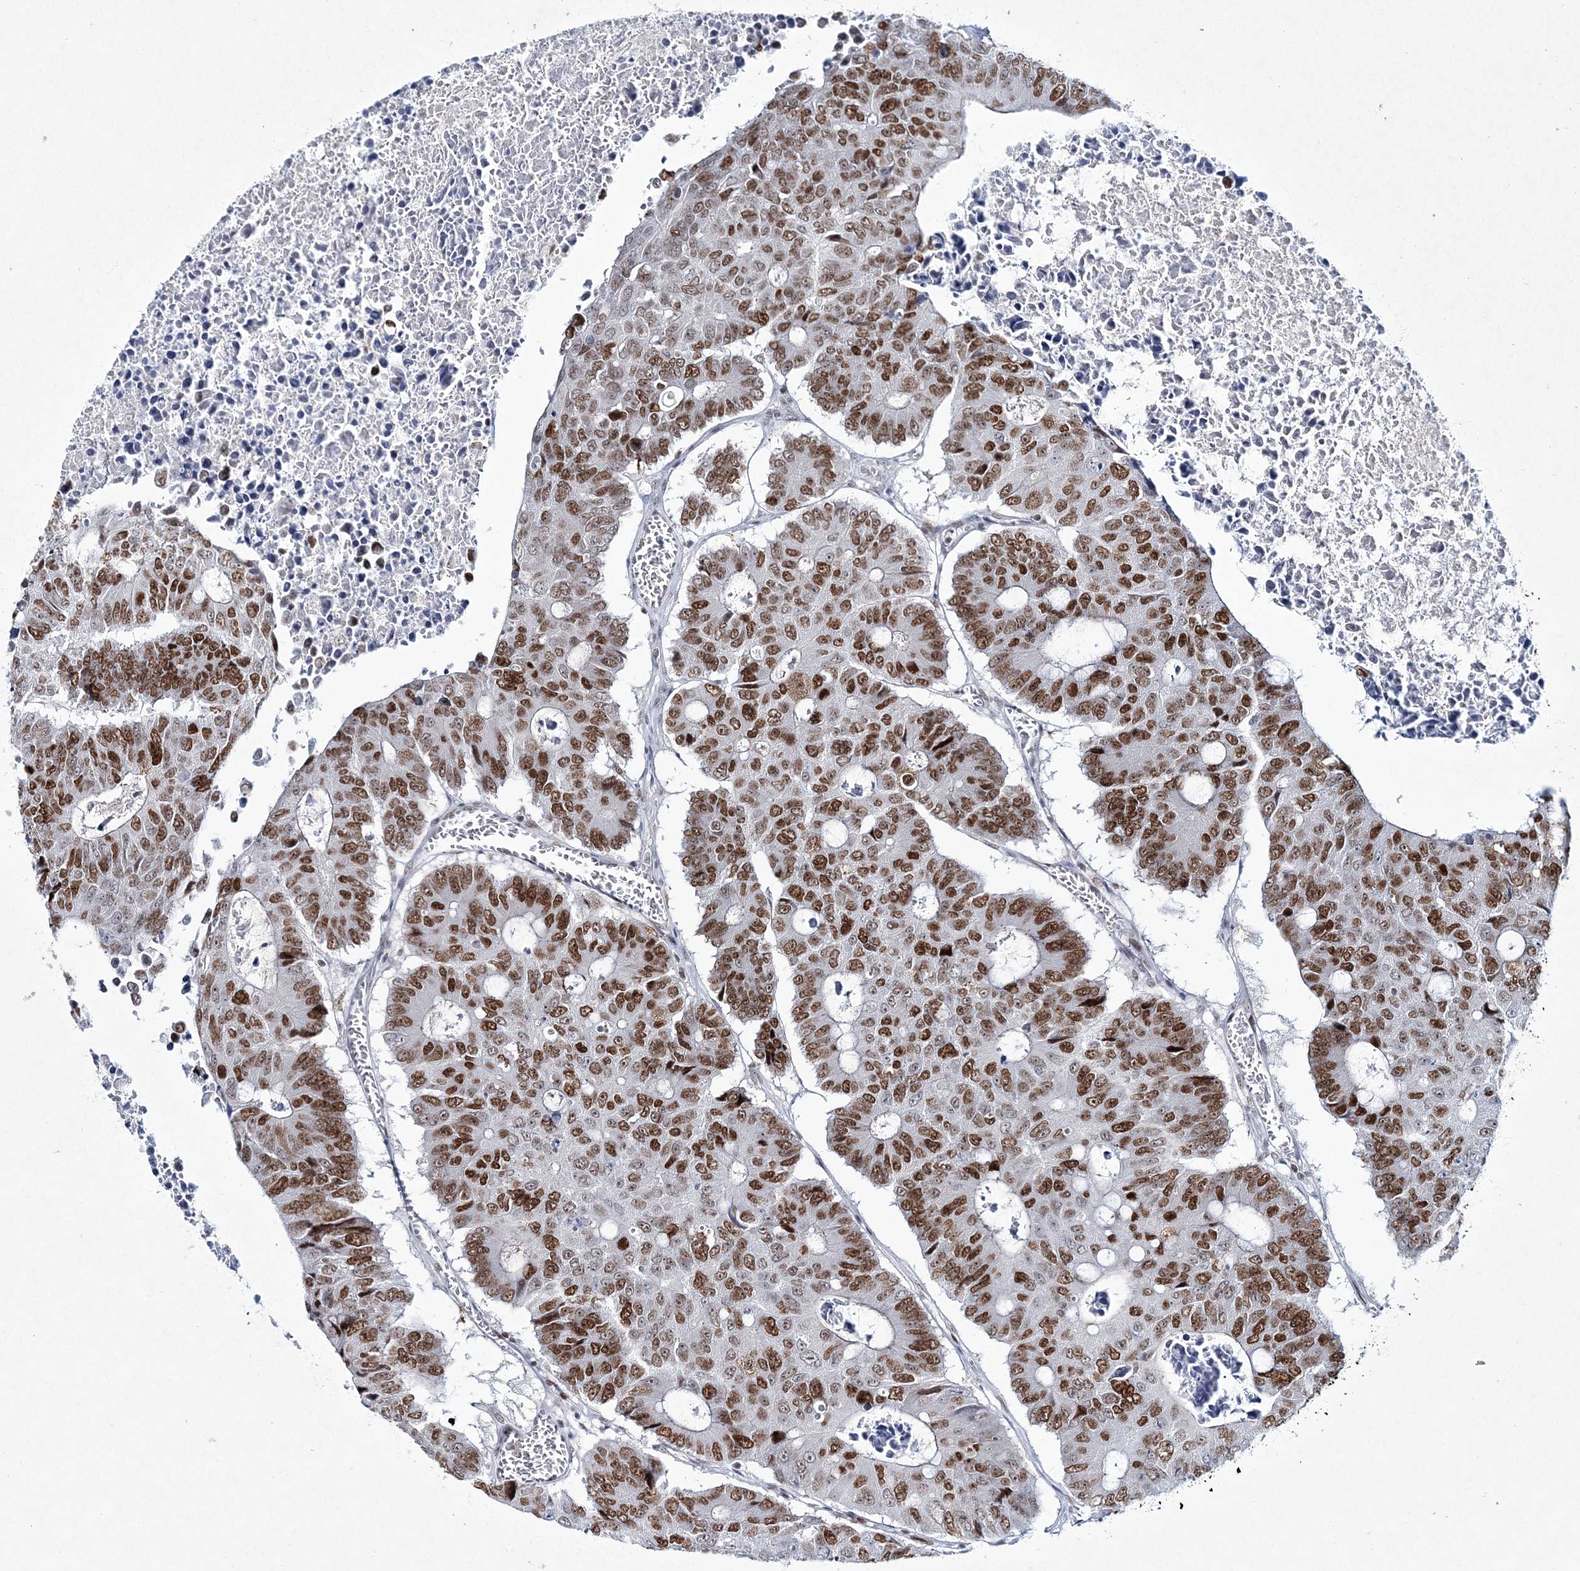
{"staining": {"intensity": "strong", "quantity": ">75%", "location": "nuclear"}, "tissue": "colorectal cancer", "cell_type": "Tumor cells", "image_type": "cancer", "snomed": [{"axis": "morphology", "description": "Adenocarcinoma, NOS"}, {"axis": "topography", "description": "Colon"}], "caption": "Adenocarcinoma (colorectal) stained for a protein shows strong nuclear positivity in tumor cells. (DAB (3,3'-diaminobenzidine) = brown stain, brightfield microscopy at high magnification).", "gene": "LRRFIP2", "patient": {"sex": "male", "age": 87}}